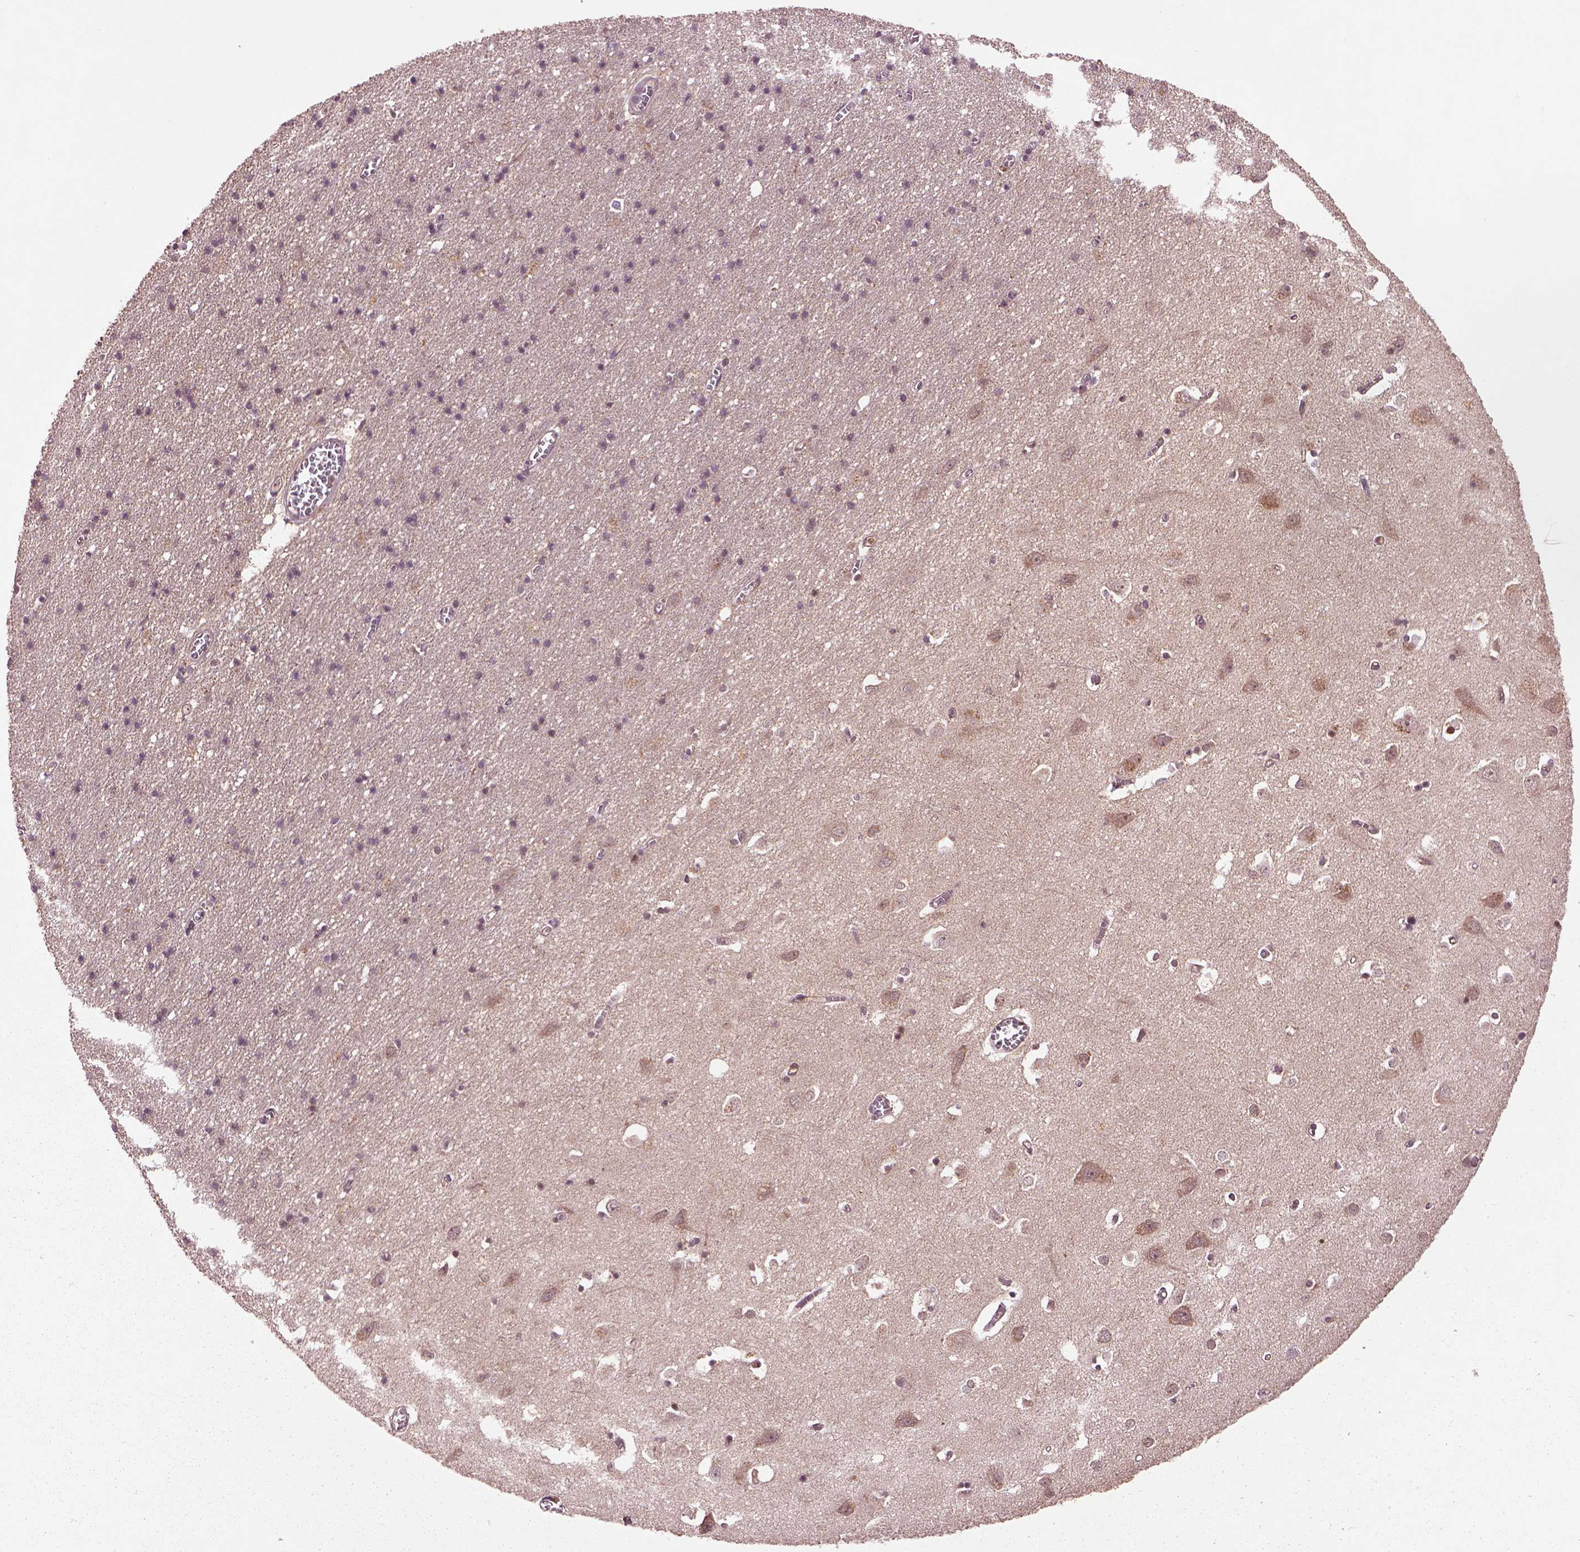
{"staining": {"intensity": "negative", "quantity": "none", "location": "none"}, "tissue": "cerebral cortex", "cell_type": "Endothelial cells", "image_type": "normal", "snomed": [{"axis": "morphology", "description": "Normal tissue, NOS"}, {"axis": "topography", "description": "Cerebral cortex"}], "caption": "Immunohistochemistry of unremarkable cerebral cortex demonstrates no positivity in endothelial cells.", "gene": "MDP1", "patient": {"sex": "male", "age": 70}}